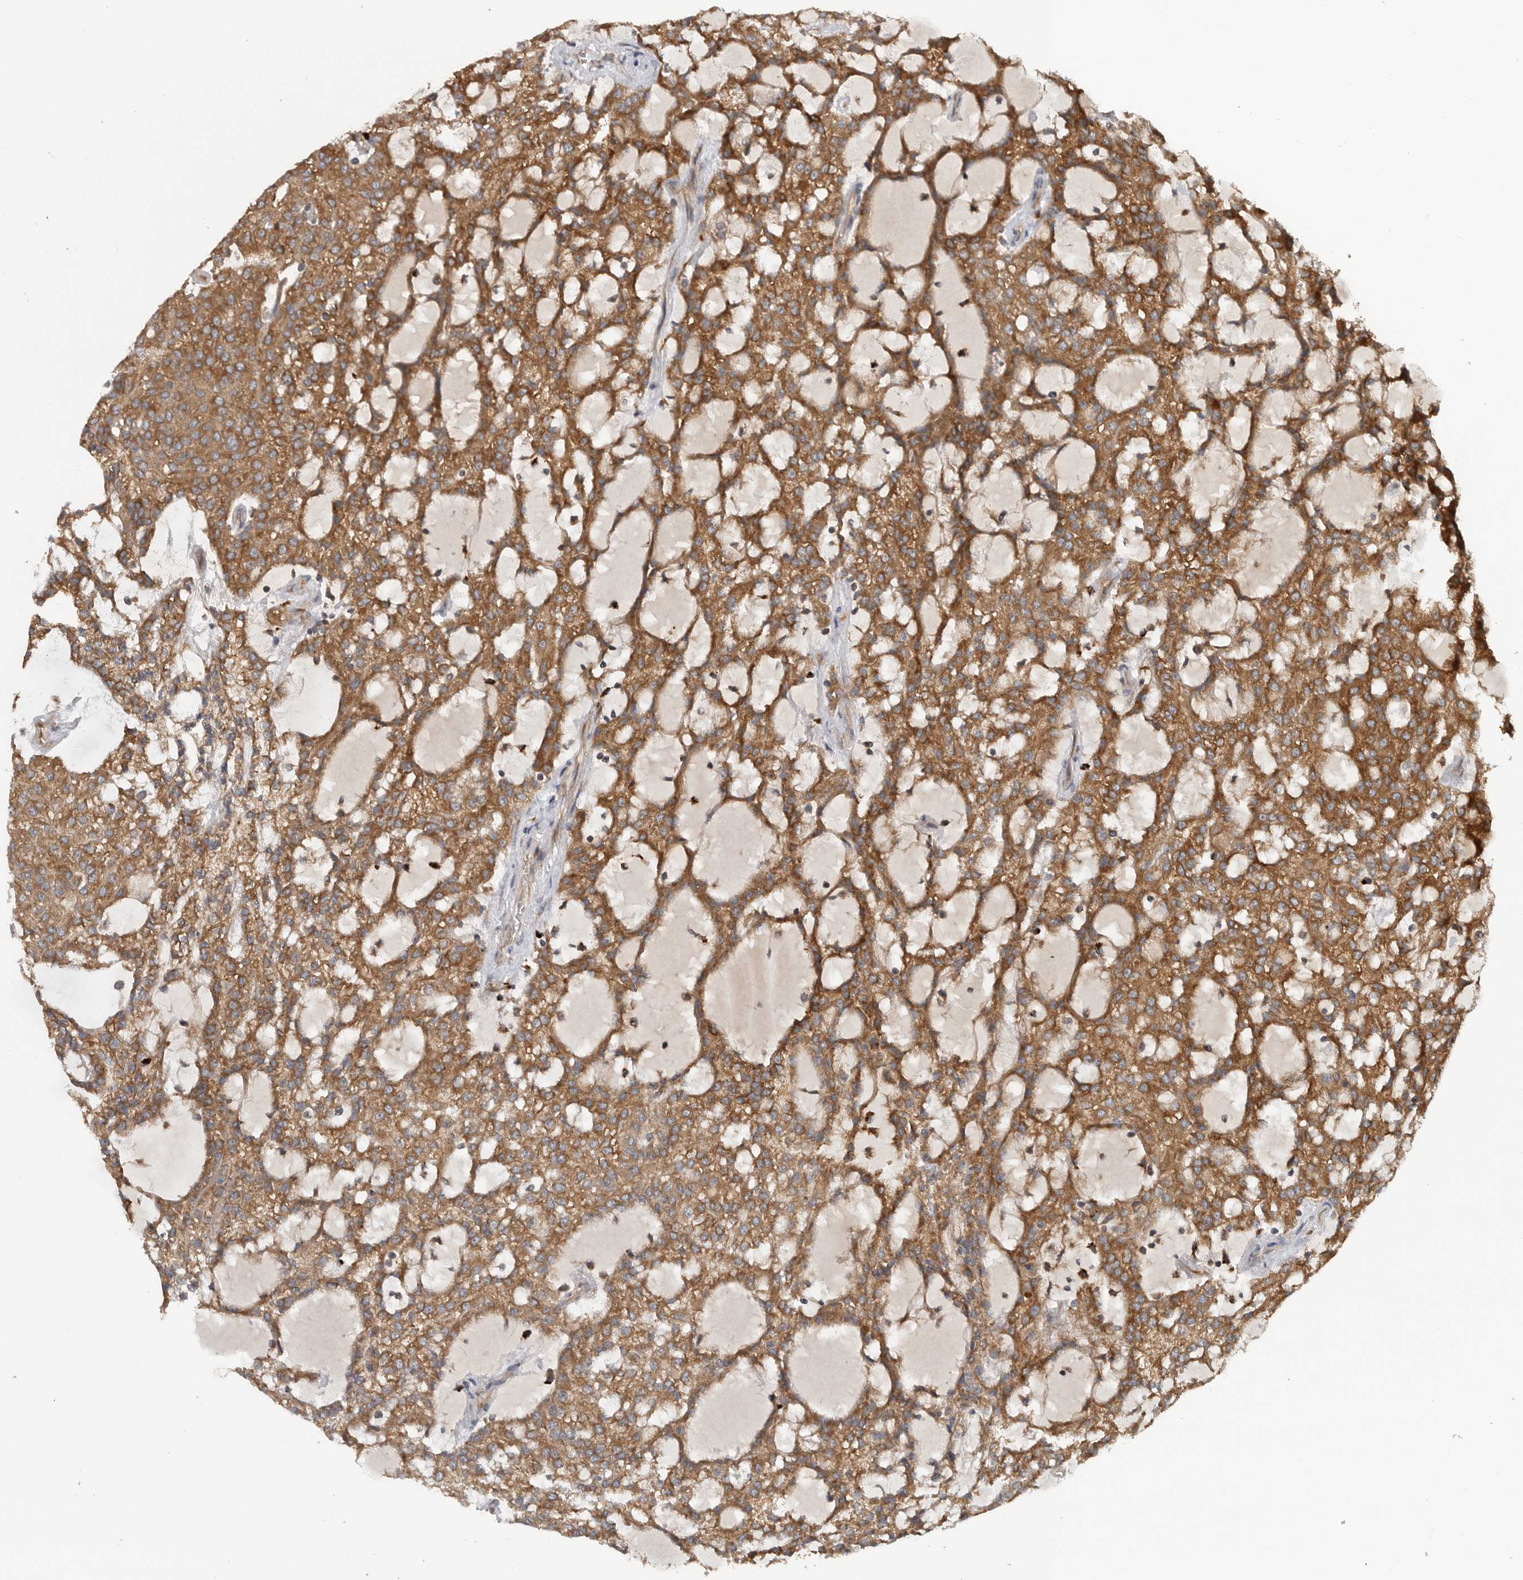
{"staining": {"intensity": "strong", "quantity": ">75%", "location": "cytoplasmic/membranous"}, "tissue": "renal cancer", "cell_type": "Tumor cells", "image_type": "cancer", "snomed": [{"axis": "morphology", "description": "Adenocarcinoma, NOS"}, {"axis": "topography", "description": "Kidney"}], "caption": "There is high levels of strong cytoplasmic/membranous staining in tumor cells of renal adenocarcinoma, as demonstrated by immunohistochemical staining (brown color).", "gene": "C1orf109", "patient": {"sex": "male", "age": 63}}